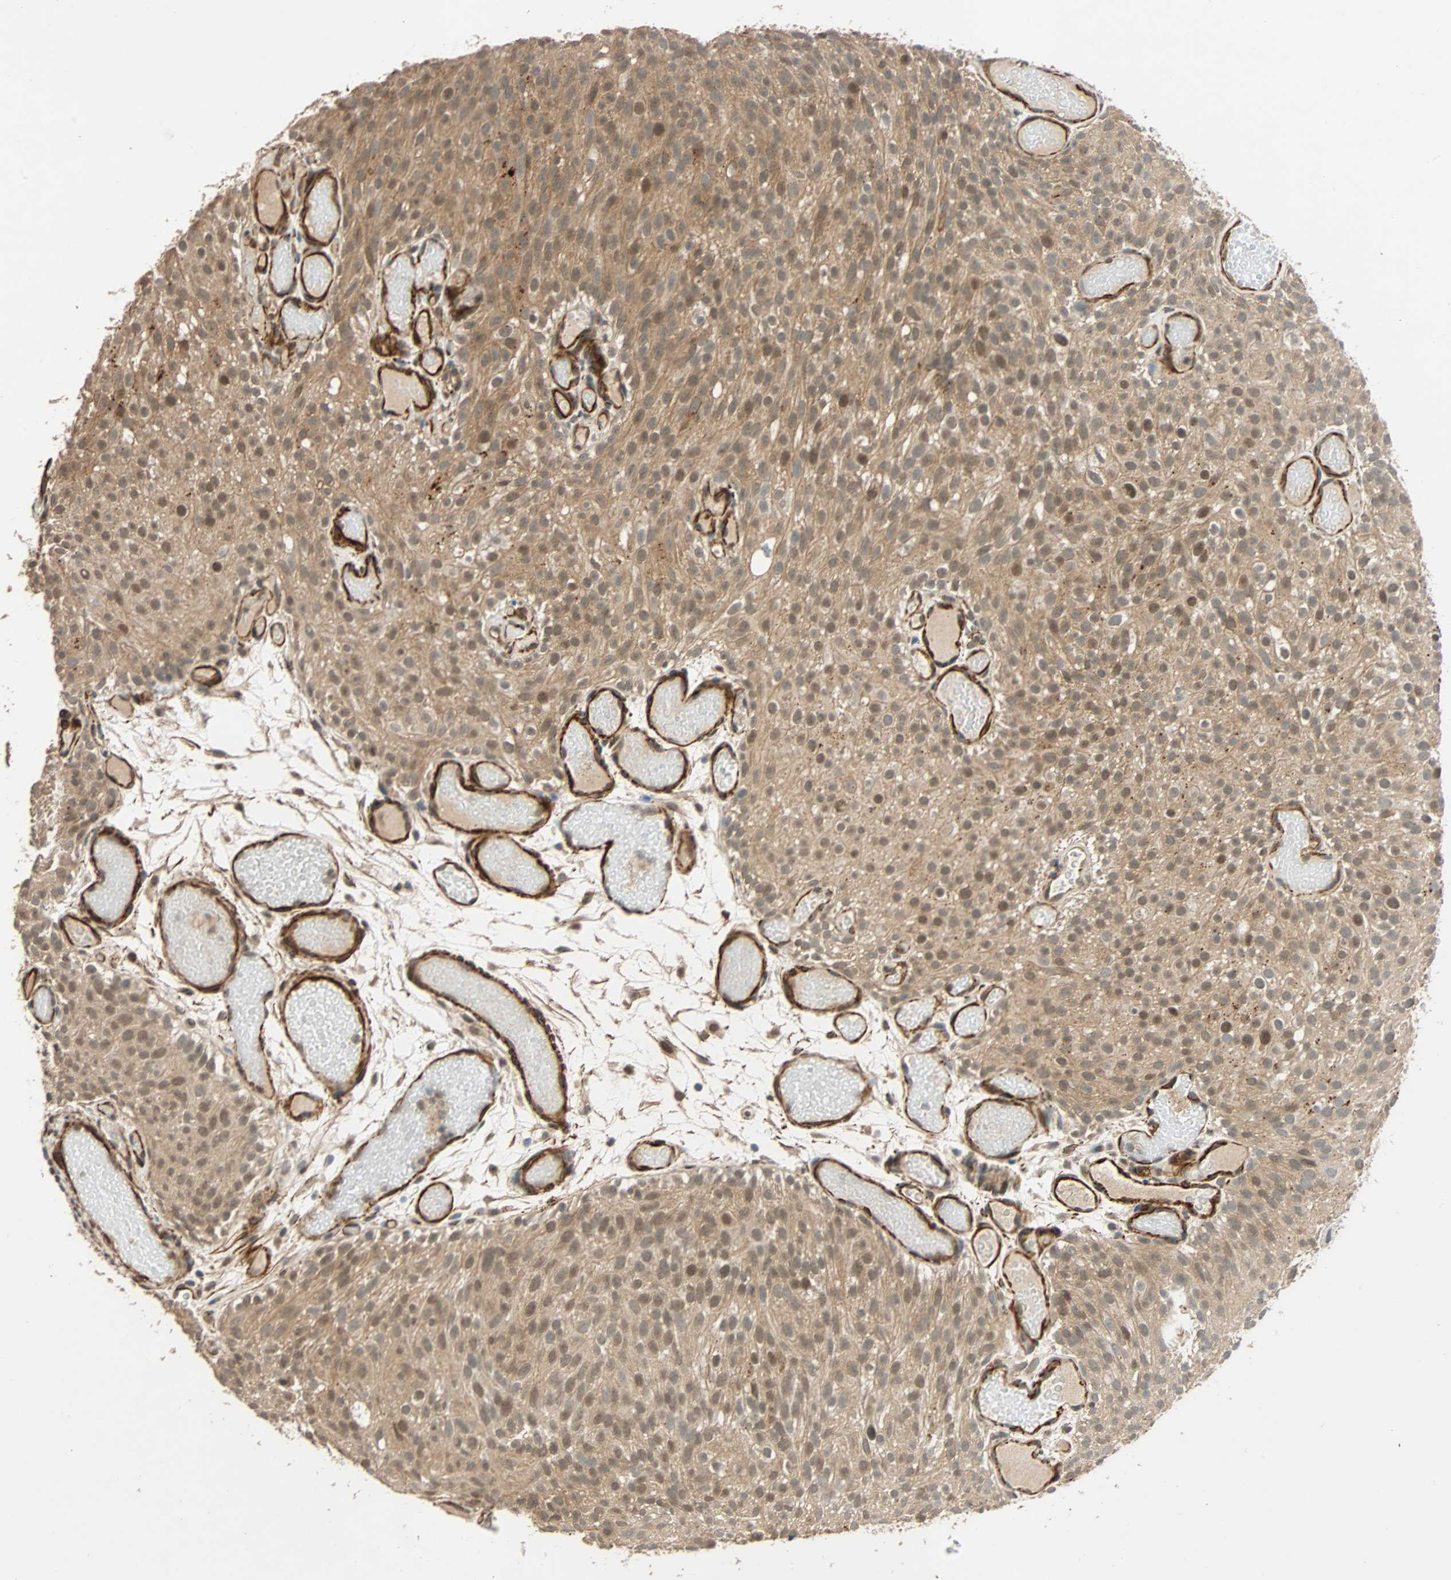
{"staining": {"intensity": "moderate", "quantity": ">75%", "location": "cytoplasmic/membranous,nuclear"}, "tissue": "urothelial cancer", "cell_type": "Tumor cells", "image_type": "cancer", "snomed": [{"axis": "morphology", "description": "Urothelial carcinoma, Low grade"}, {"axis": "topography", "description": "Urinary bladder"}], "caption": "A high-resolution image shows immunohistochemistry (IHC) staining of urothelial cancer, which displays moderate cytoplasmic/membranous and nuclear staining in about >75% of tumor cells.", "gene": "QSER1", "patient": {"sex": "male", "age": 78}}